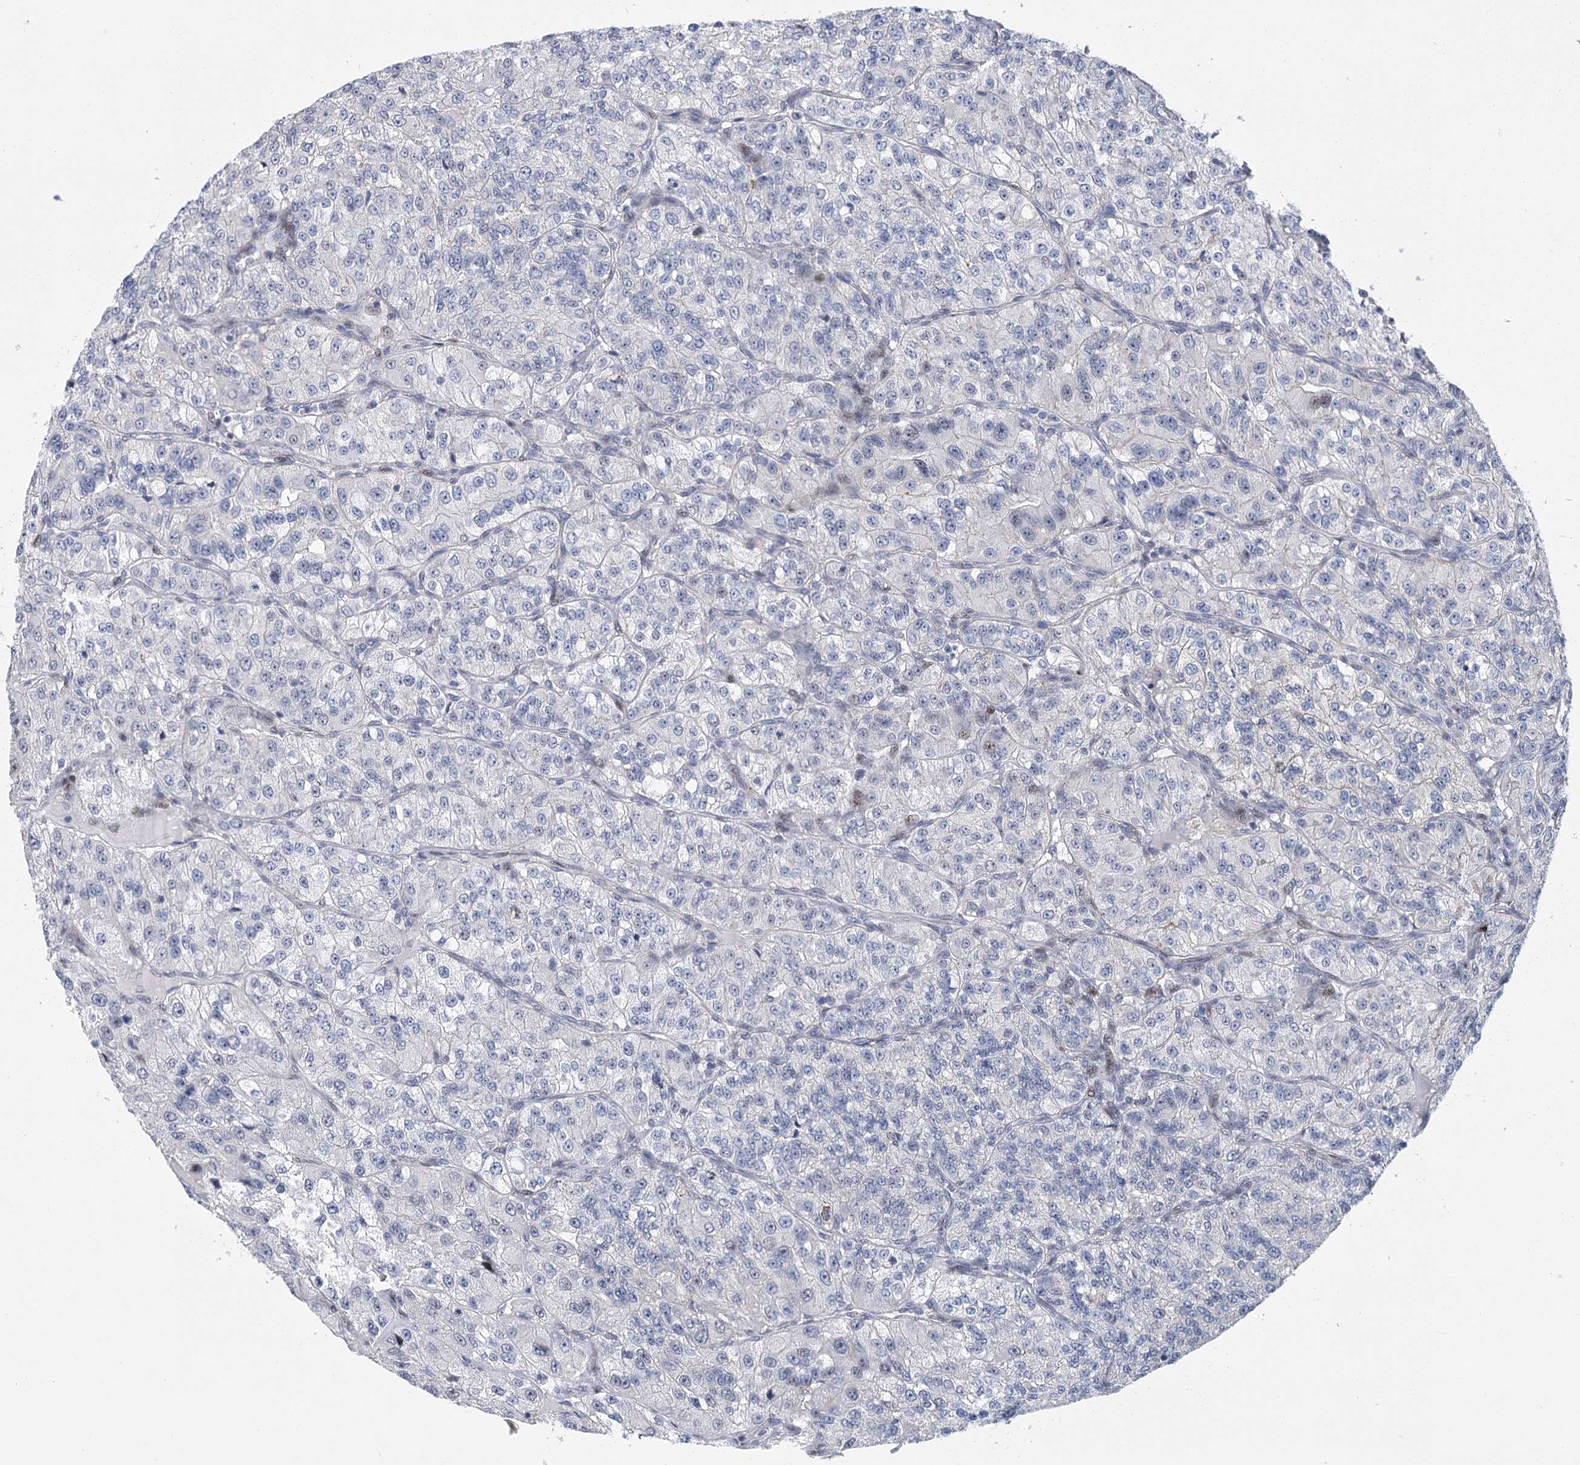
{"staining": {"intensity": "negative", "quantity": "none", "location": "none"}, "tissue": "renal cancer", "cell_type": "Tumor cells", "image_type": "cancer", "snomed": [{"axis": "morphology", "description": "Adenocarcinoma, NOS"}, {"axis": "topography", "description": "Kidney"}], "caption": "Immunohistochemistry micrograph of neoplastic tissue: human renal cancer stained with DAB displays no significant protein positivity in tumor cells. (DAB immunohistochemistry (IHC) with hematoxylin counter stain).", "gene": "CAMTA1", "patient": {"sex": "female", "age": 63}}